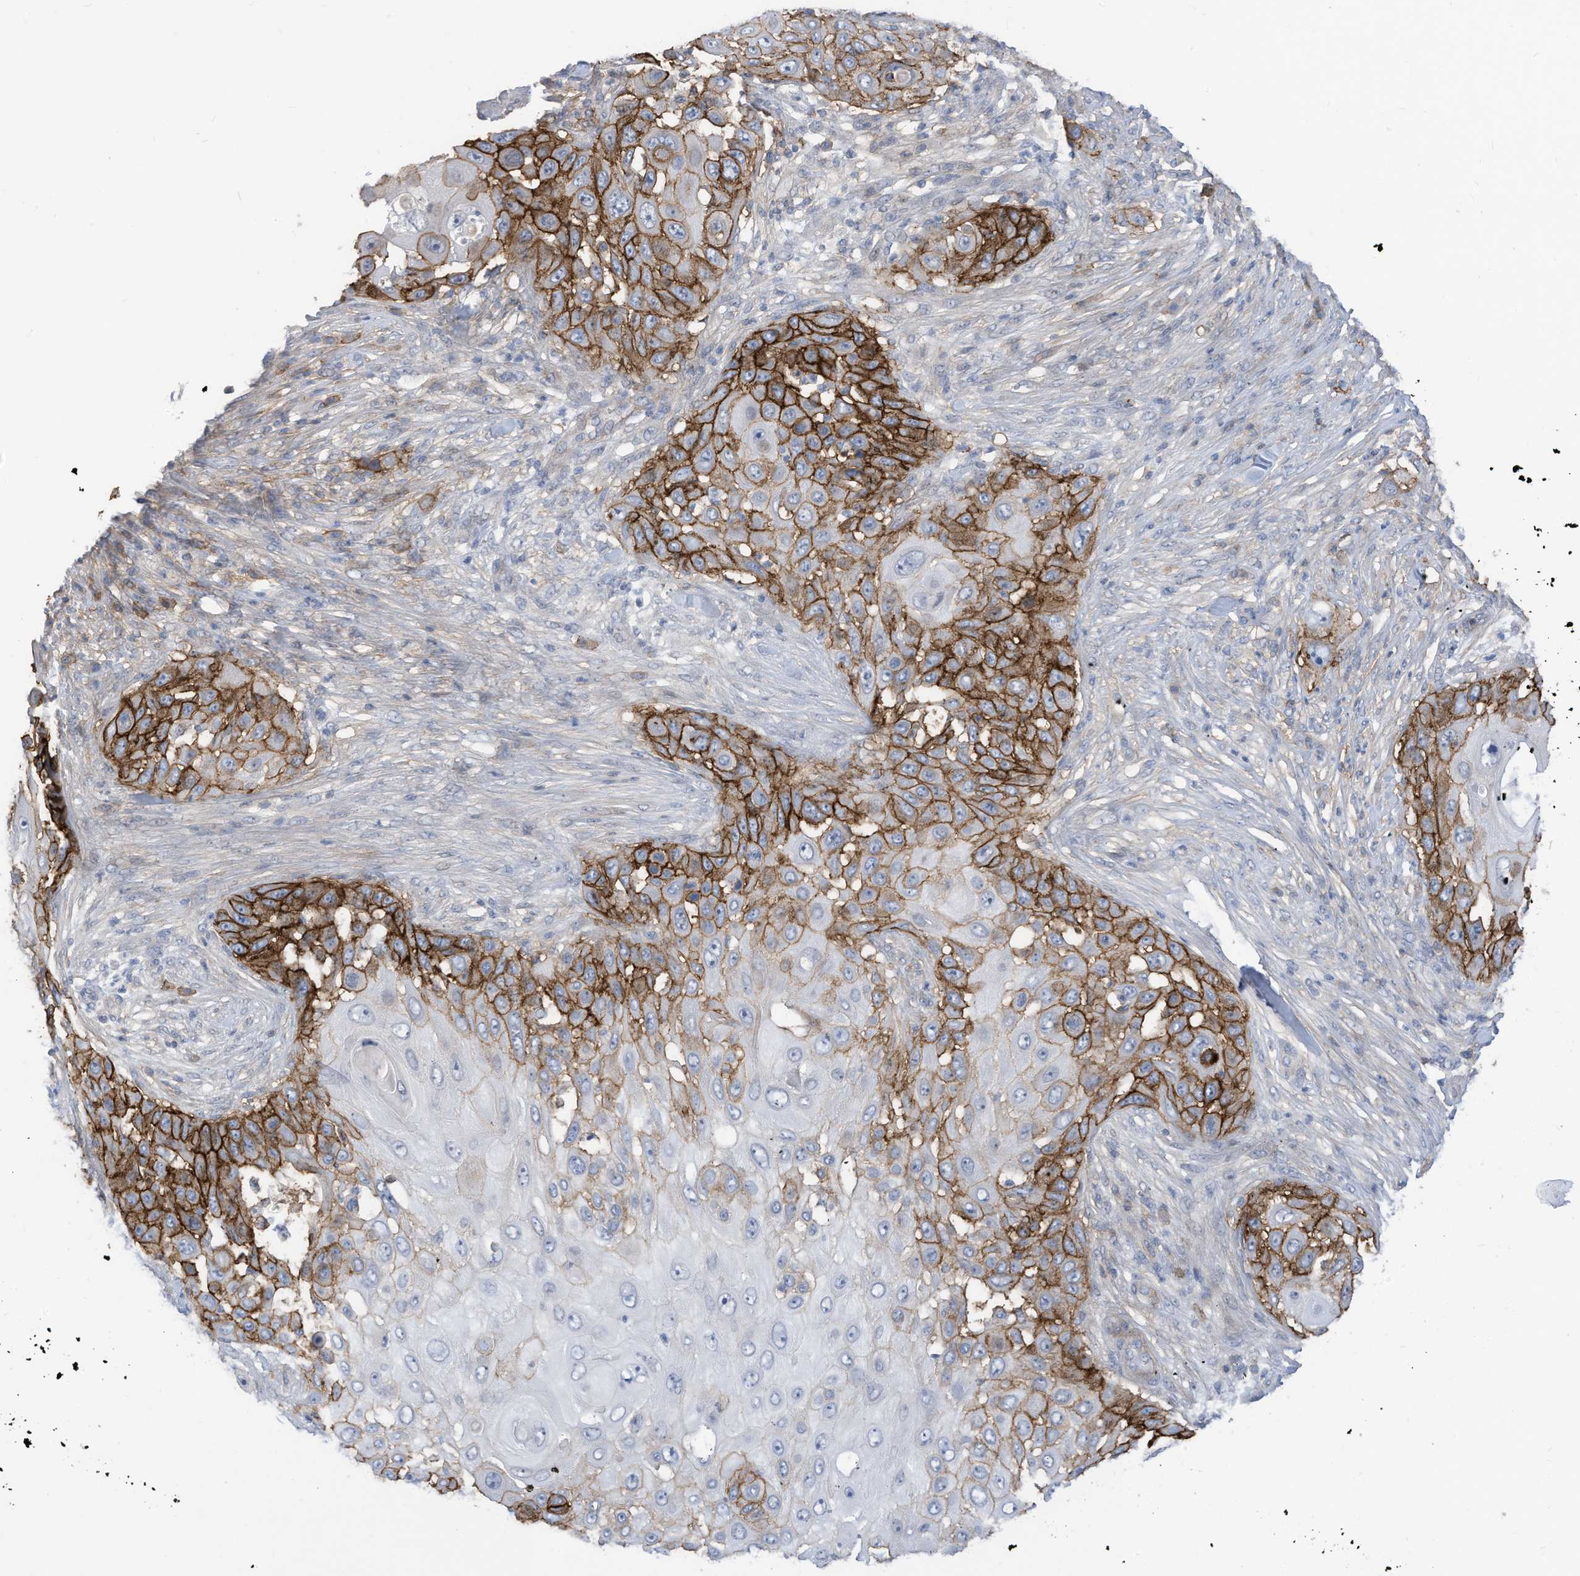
{"staining": {"intensity": "strong", "quantity": "25%-75%", "location": "cytoplasmic/membranous"}, "tissue": "skin cancer", "cell_type": "Tumor cells", "image_type": "cancer", "snomed": [{"axis": "morphology", "description": "Squamous cell carcinoma, NOS"}, {"axis": "topography", "description": "Skin"}], "caption": "Immunohistochemical staining of human skin squamous cell carcinoma exhibits high levels of strong cytoplasmic/membranous protein positivity in approximately 25%-75% of tumor cells.", "gene": "SLC1A5", "patient": {"sex": "female", "age": 44}}